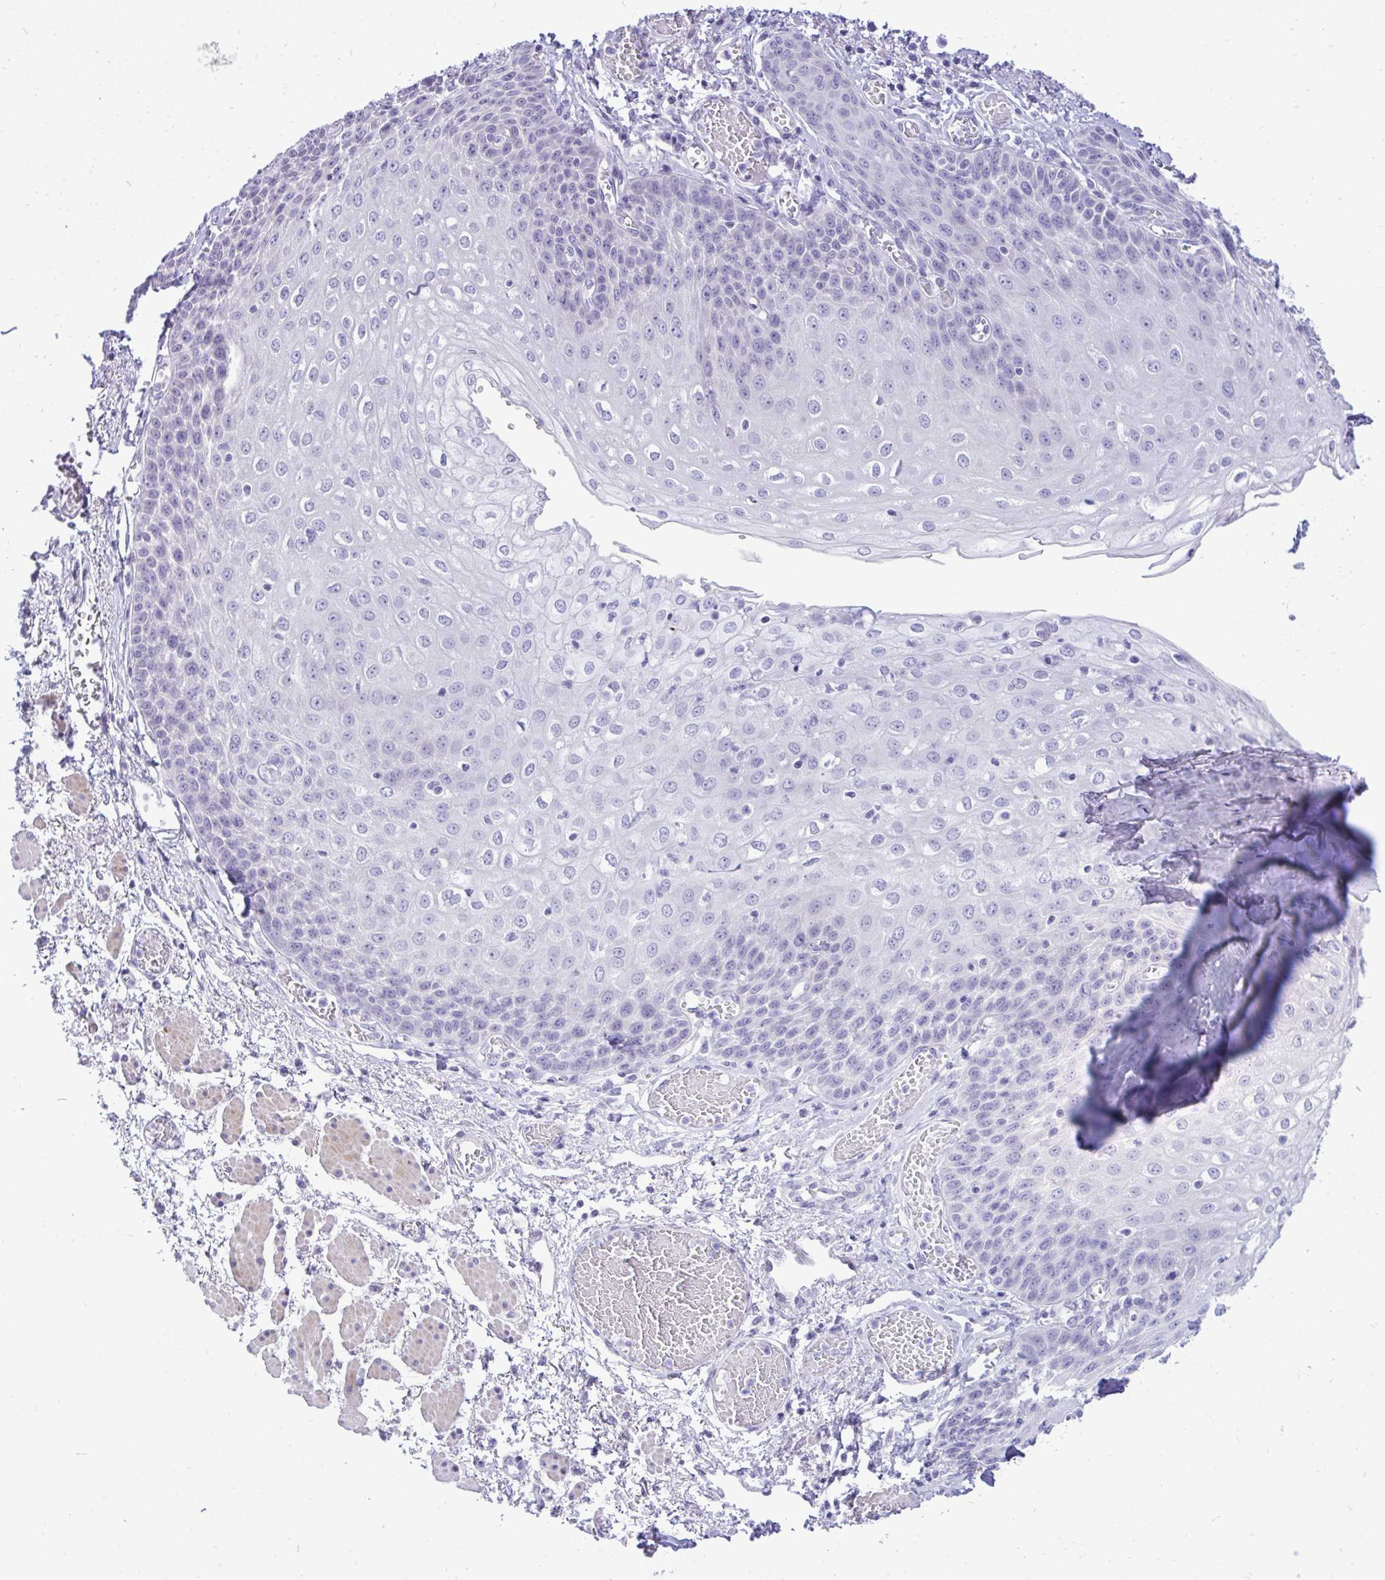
{"staining": {"intensity": "negative", "quantity": "none", "location": "none"}, "tissue": "esophagus", "cell_type": "Squamous epithelial cells", "image_type": "normal", "snomed": [{"axis": "morphology", "description": "Normal tissue, NOS"}, {"axis": "morphology", "description": "Adenocarcinoma, NOS"}, {"axis": "topography", "description": "Esophagus"}], "caption": "Human esophagus stained for a protein using immunohistochemistry (IHC) demonstrates no positivity in squamous epithelial cells.", "gene": "GABRA1", "patient": {"sex": "male", "age": 81}}